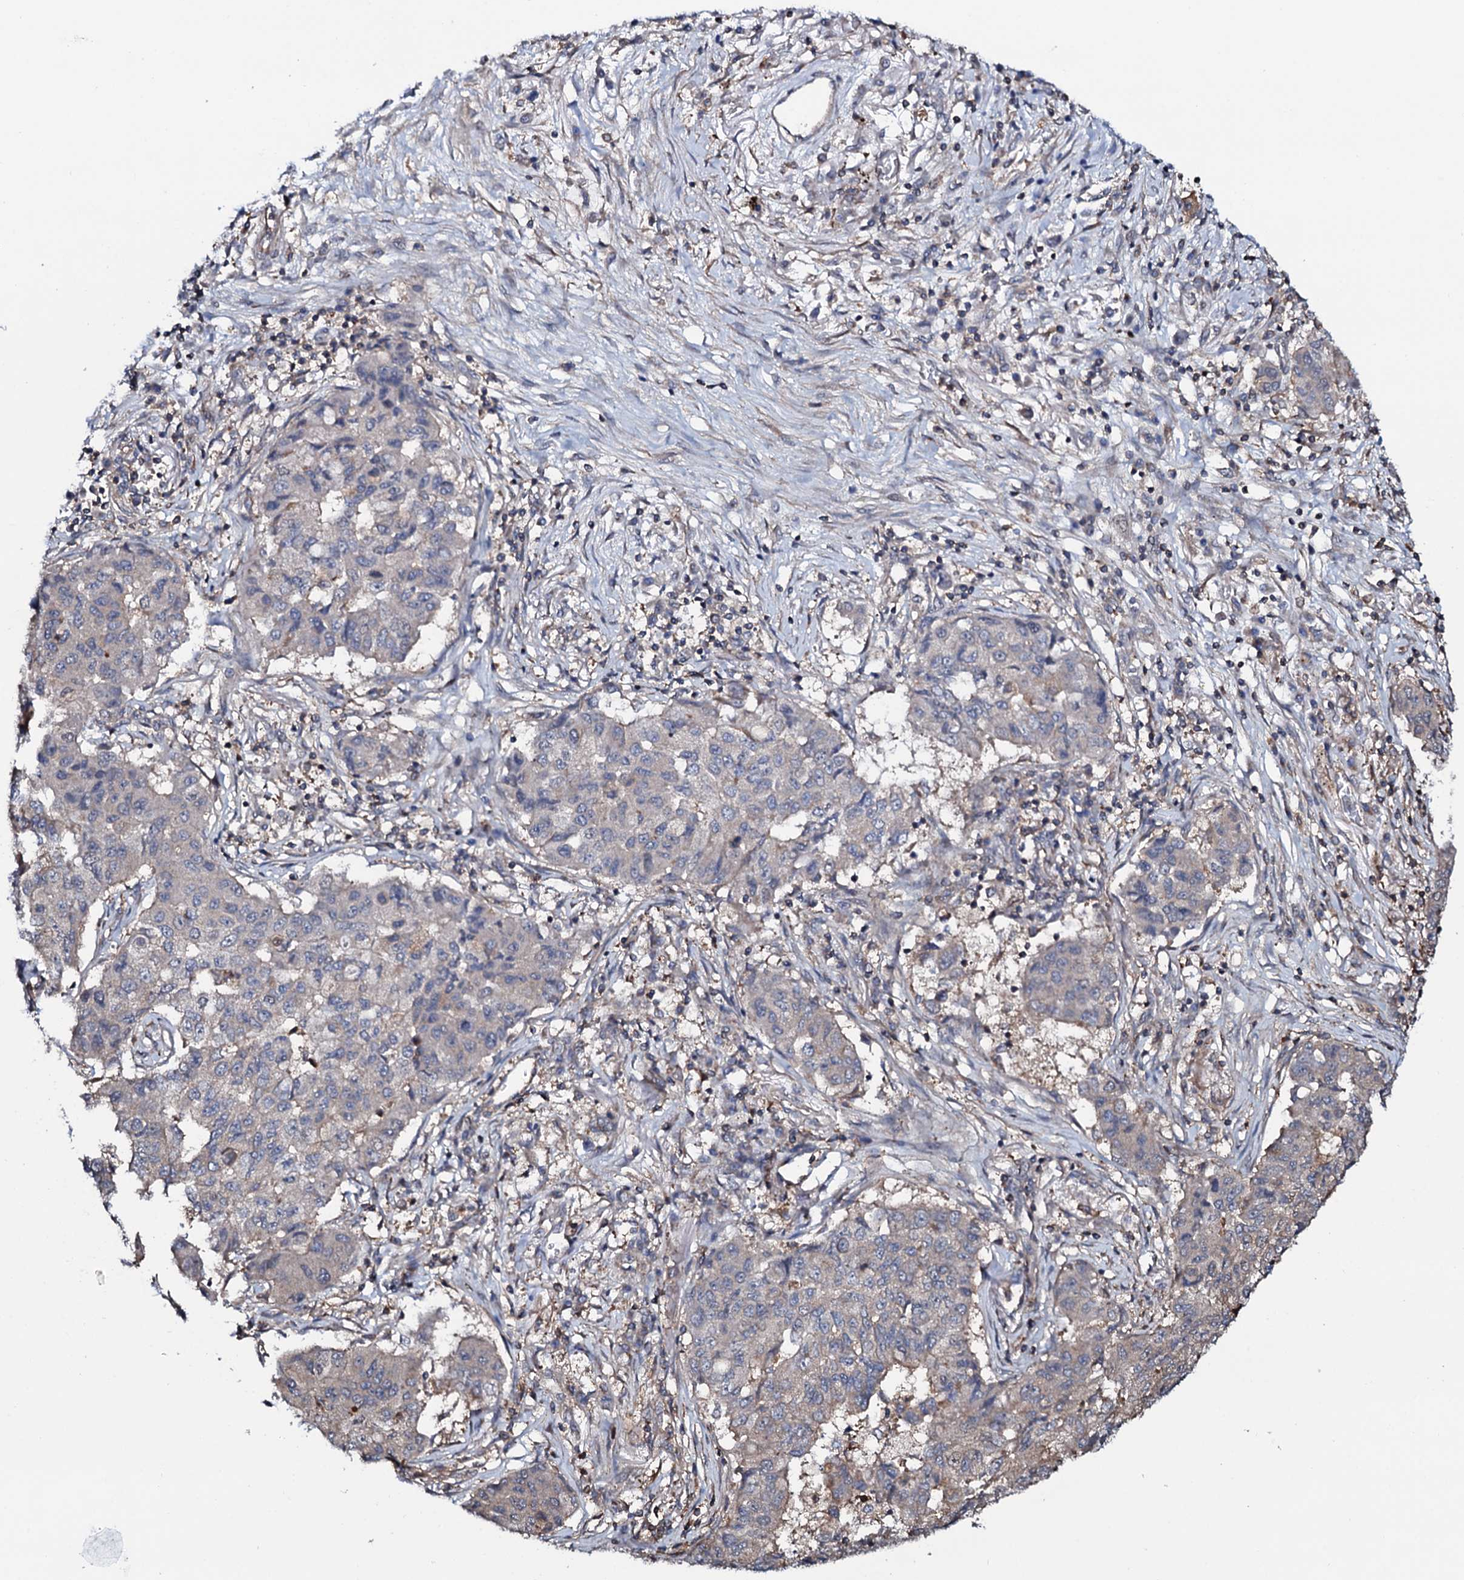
{"staining": {"intensity": "negative", "quantity": "none", "location": "none"}, "tissue": "lung cancer", "cell_type": "Tumor cells", "image_type": "cancer", "snomed": [{"axis": "morphology", "description": "Squamous cell carcinoma, NOS"}, {"axis": "topography", "description": "Lung"}], "caption": "Lung cancer (squamous cell carcinoma) was stained to show a protein in brown. There is no significant staining in tumor cells. (DAB immunohistochemistry (IHC) with hematoxylin counter stain).", "gene": "COG6", "patient": {"sex": "male", "age": 74}}